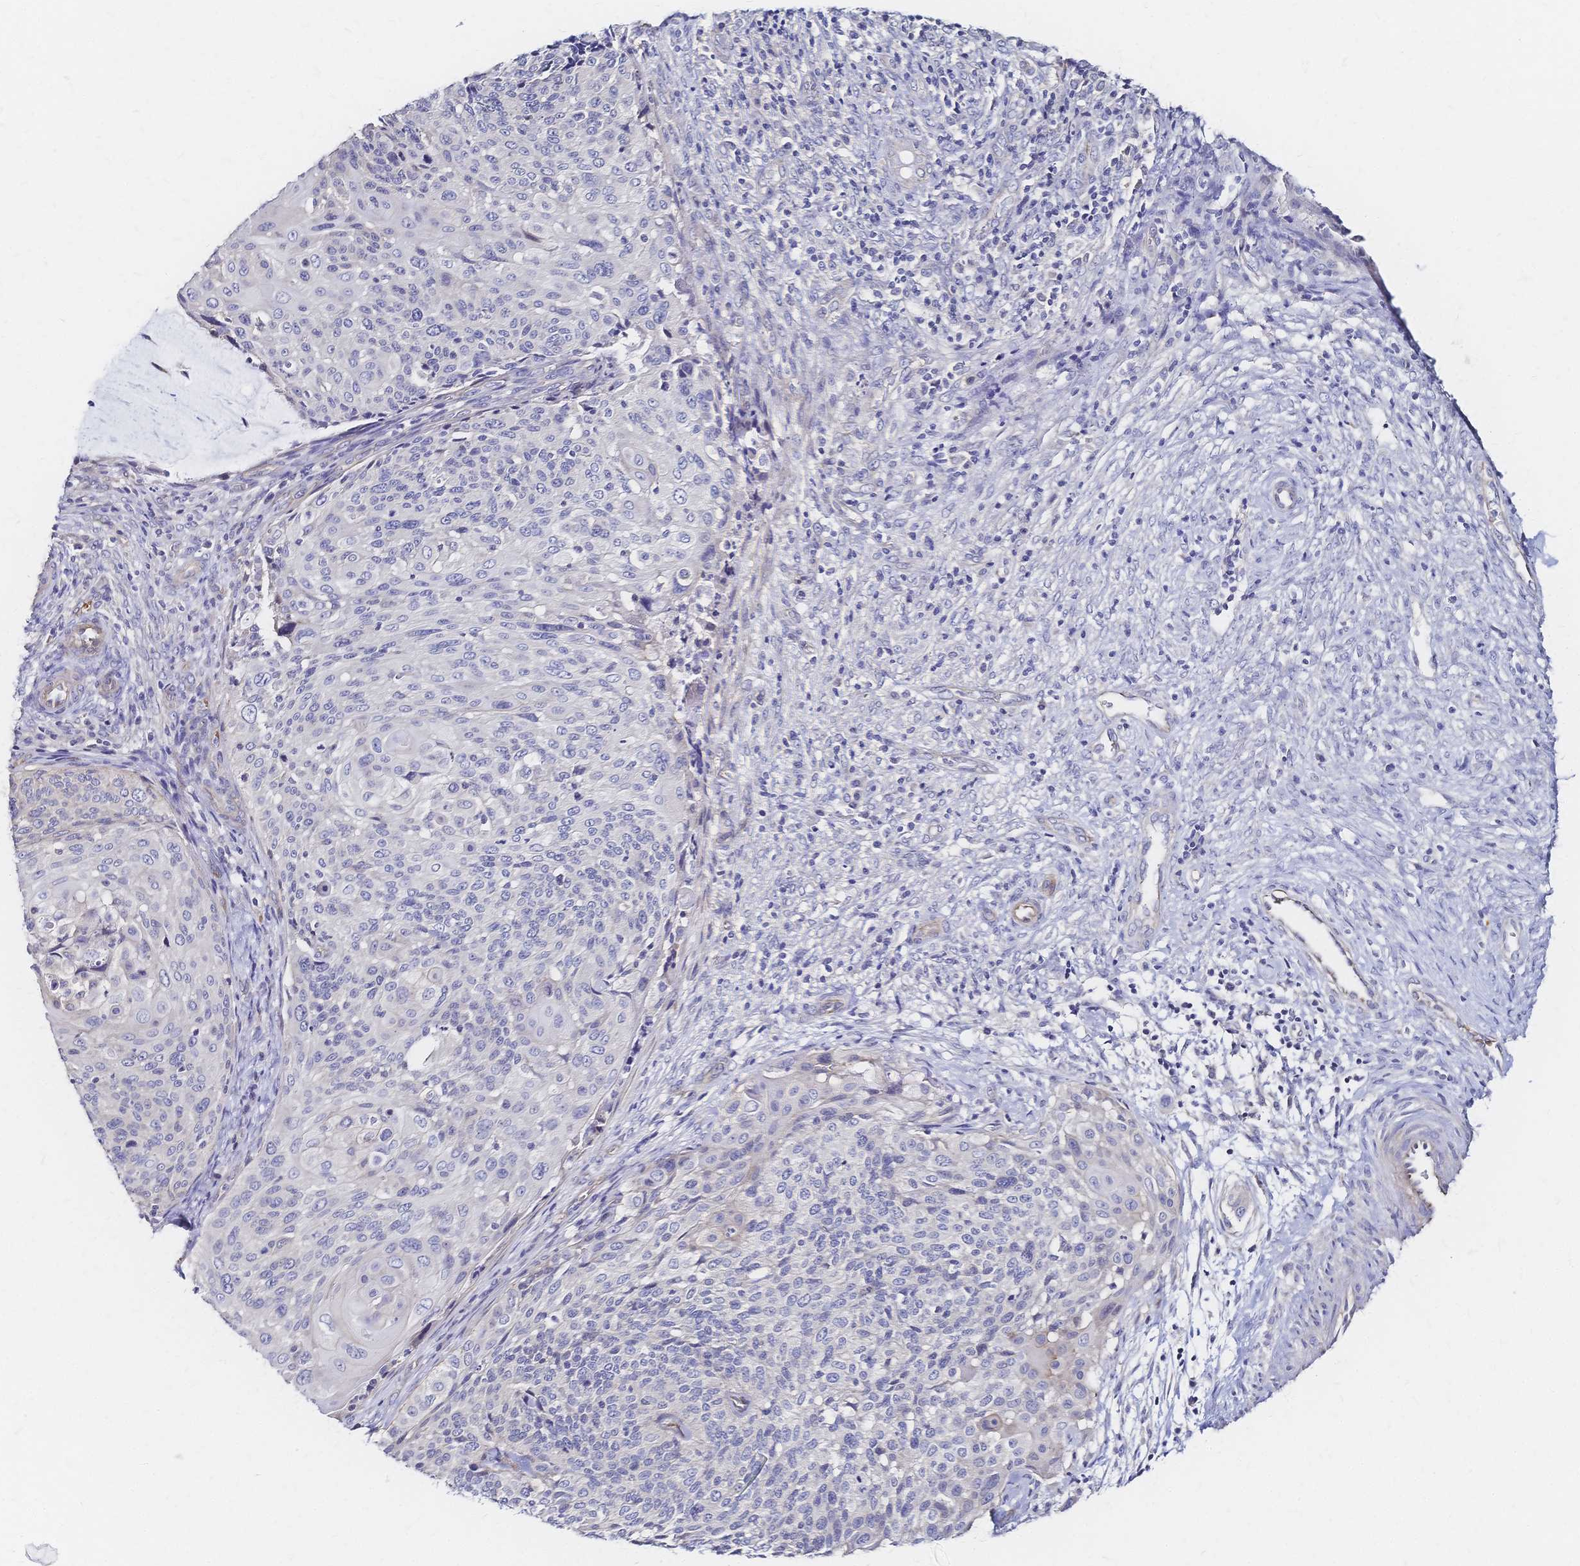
{"staining": {"intensity": "negative", "quantity": "none", "location": "none"}, "tissue": "cervical cancer", "cell_type": "Tumor cells", "image_type": "cancer", "snomed": [{"axis": "morphology", "description": "Squamous cell carcinoma, NOS"}, {"axis": "topography", "description": "Cervix"}], "caption": "This photomicrograph is of cervical cancer stained with immunohistochemistry (IHC) to label a protein in brown with the nuclei are counter-stained blue. There is no expression in tumor cells.", "gene": "SLC5A1", "patient": {"sex": "female", "age": 49}}